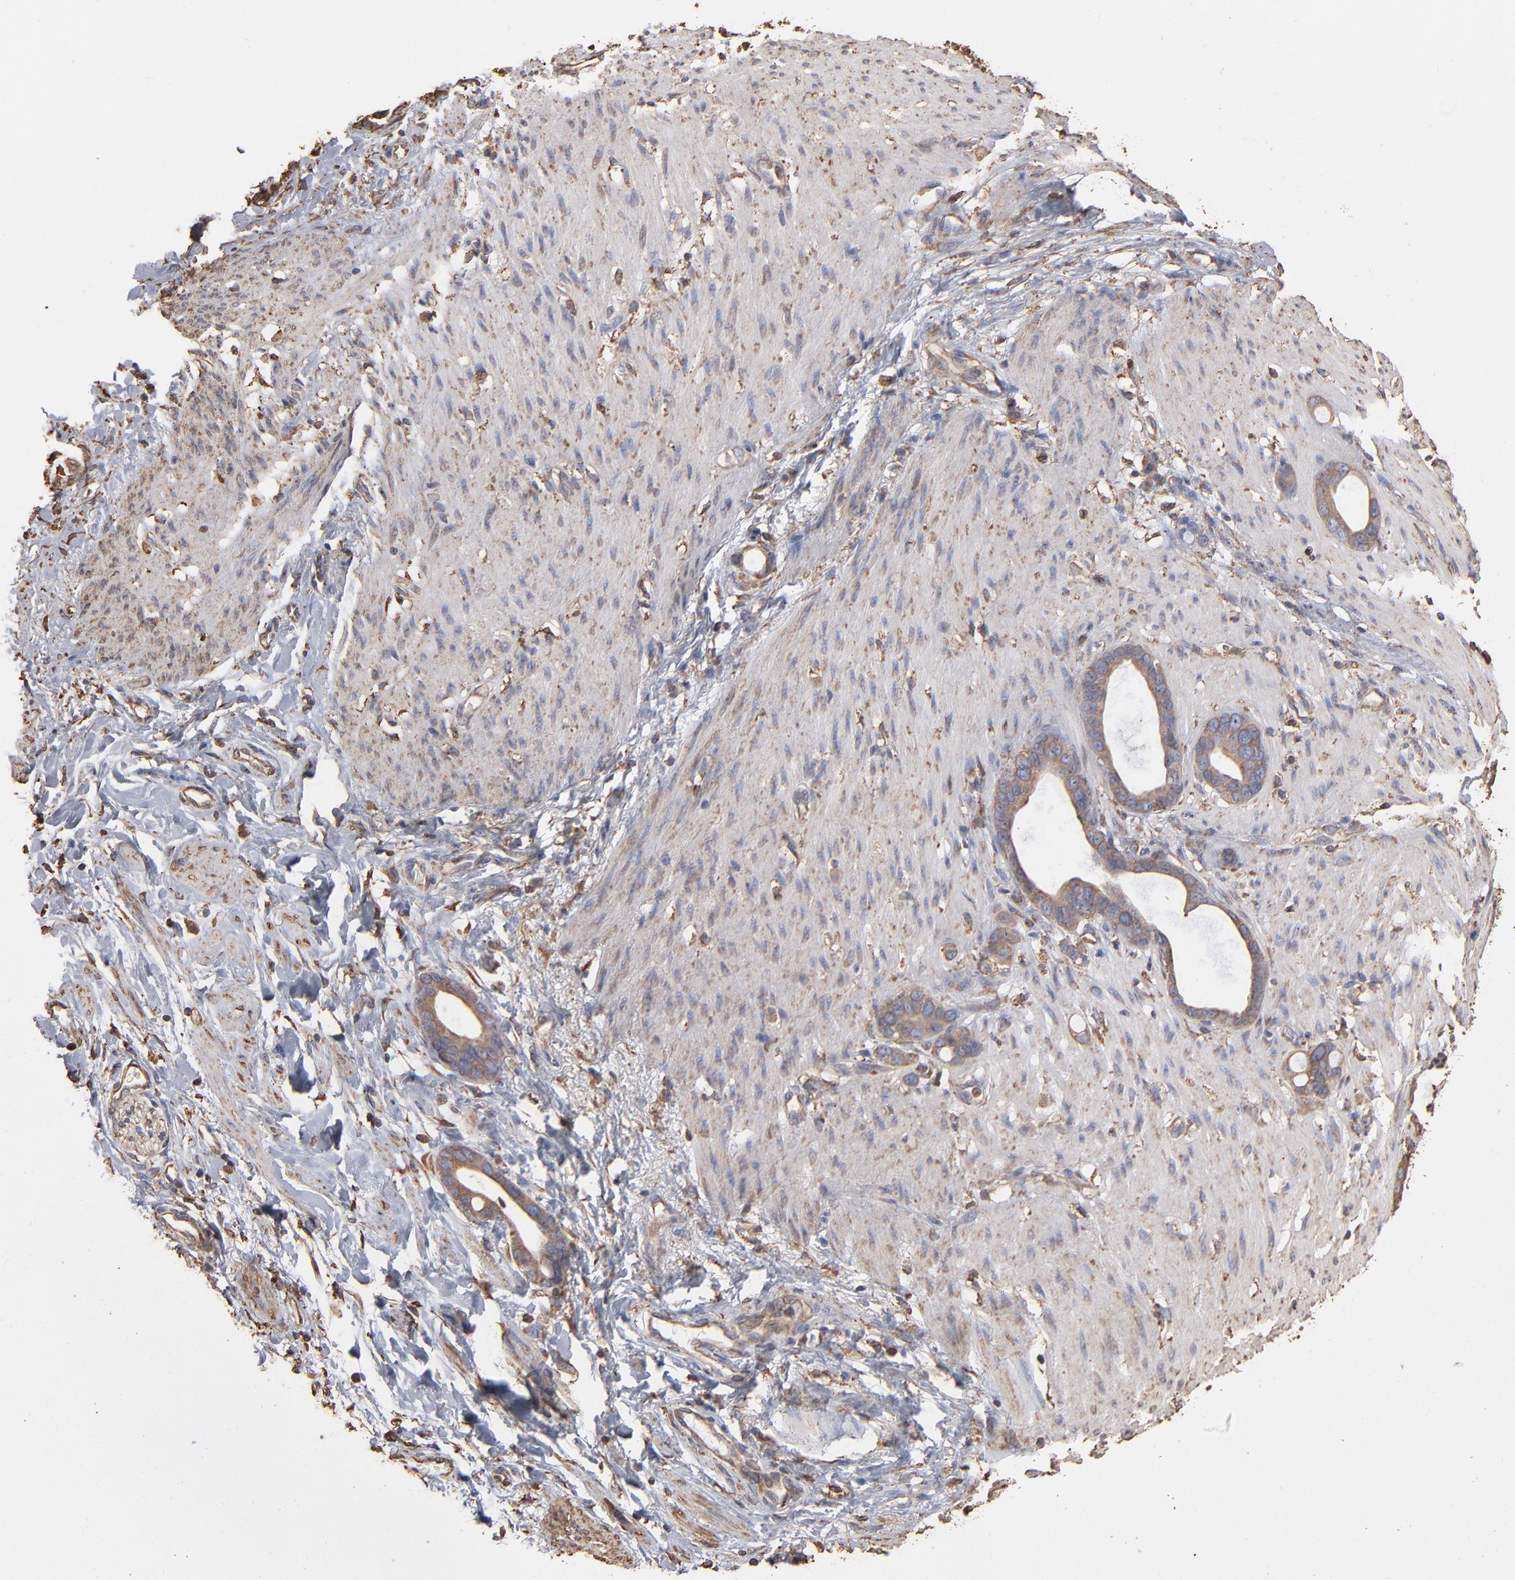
{"staining": {"intensity": "weak", "quantity": ">75%", "location": "cytoplasmic/membranous"}, "tissue": "stomach cancer", "cell_type": "Tumor cells", "image_type": "cancer", "snomed": [{"axis": "morphology", "description": "Adenocarcinoma, NOS"}, {"axis": "topography", "description": "Stomach"}], "caption": "High-magnification brightfield microscopy of adenocarcinoma (stomach) stained with DAB (brown) and counterstained with hematoxylin (blue). tumor cells exhibit weak cytoplasmic/membranous positivity is appreciated in about>75% of cells.", "gene": "PDIA3", "patient": {"sex": "female", "age": 75}}